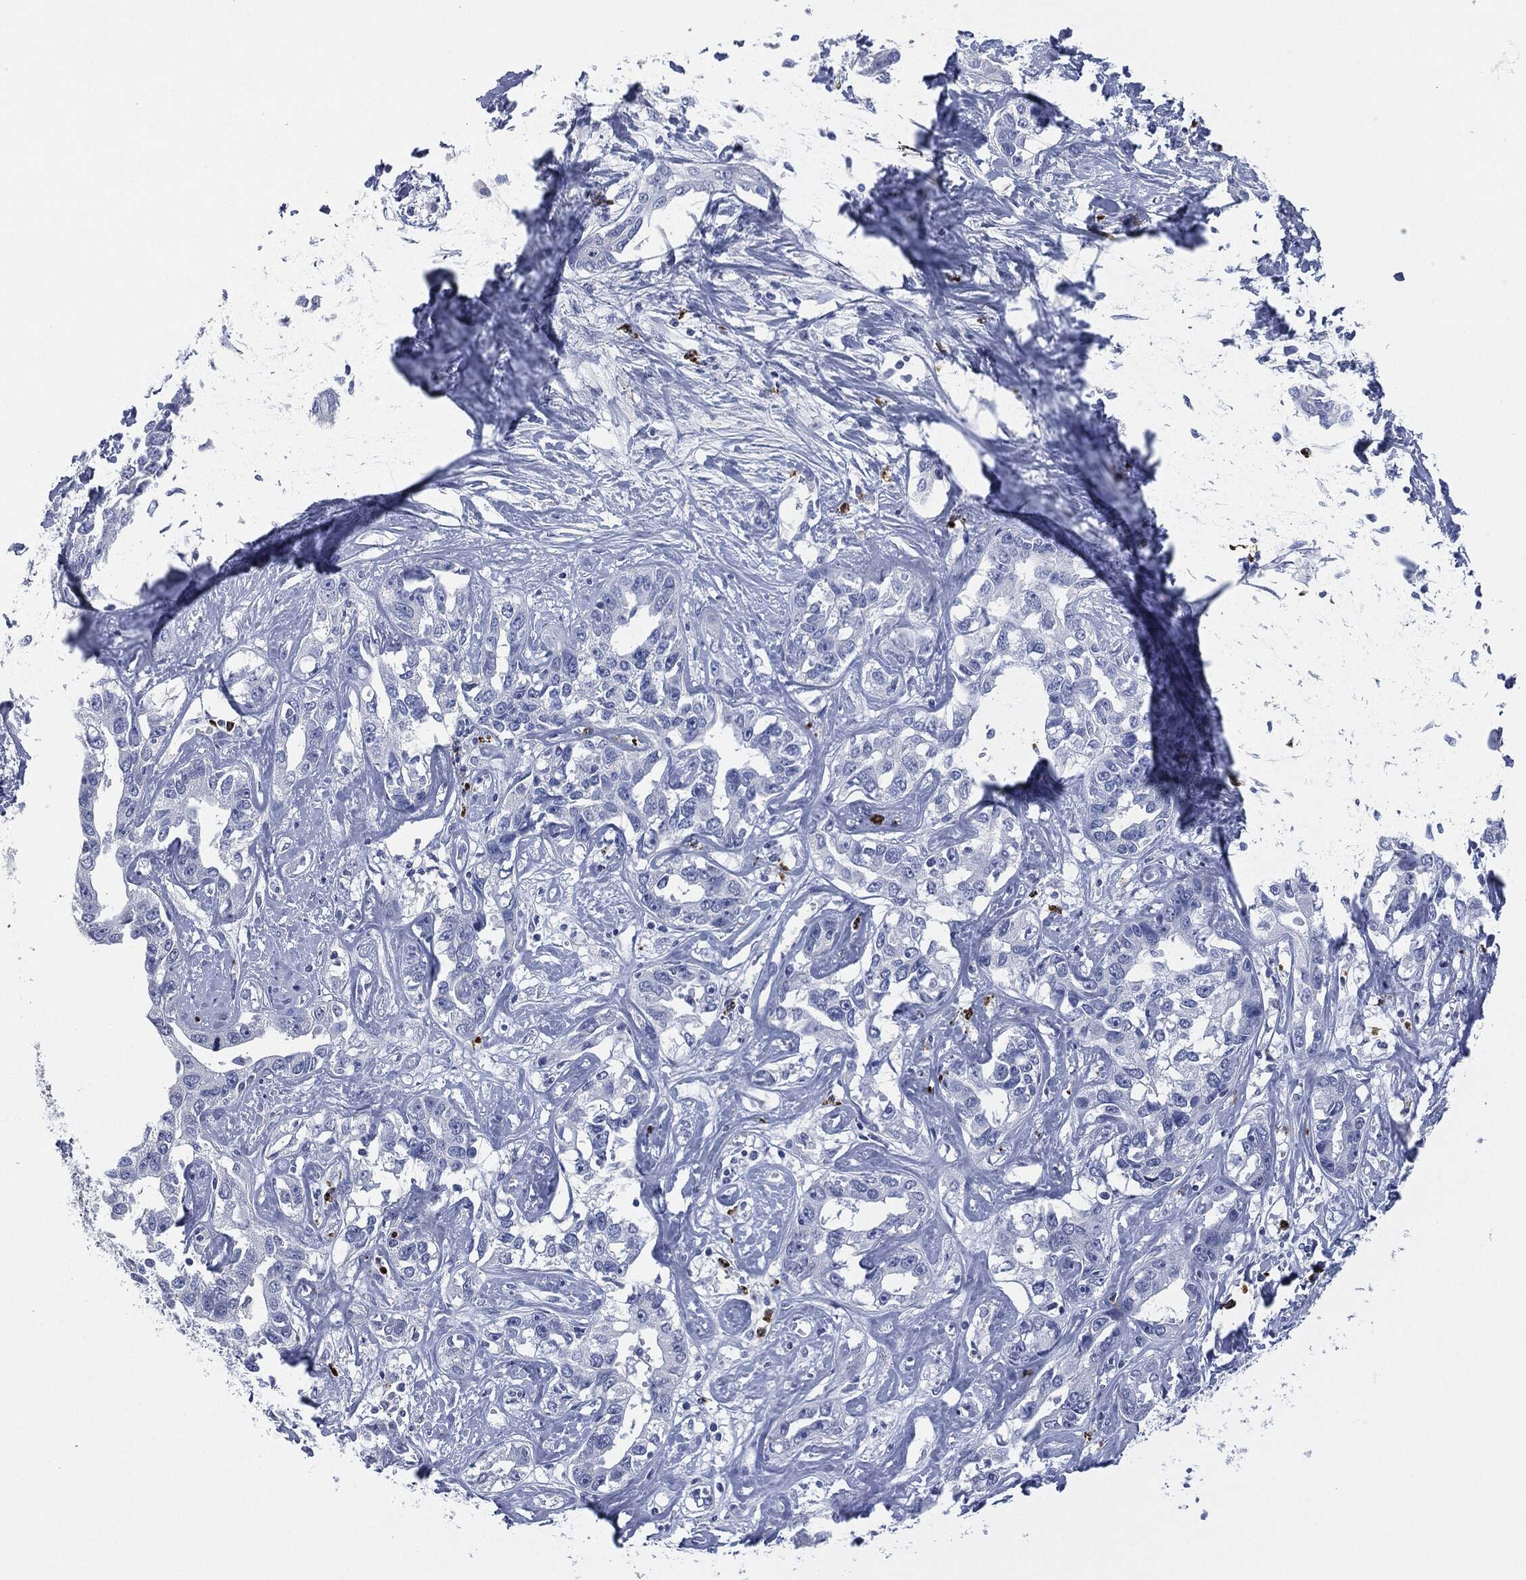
{"staining": {"intensity": "negative", "quantity": "none", "location": "none"}, "tissue": "liver cancer", "cell_type": "Tumor cells", "image_type": "cancer", "snomed": [{"axis": "morphology", "description": "Cholangiocarcinoma"}, {"axis": "topography", "description": "Liver"}], "caption": "Immunohistochemistry (IHC) photomicrograph of neoplastic tissue: liver cancer stained with DAB (3,3'-diaminobenzidine) reveals no significant protein staining in tumor cells.", "gene": "CEACAM8", "patient": {"sex": "male", "age": 59}}